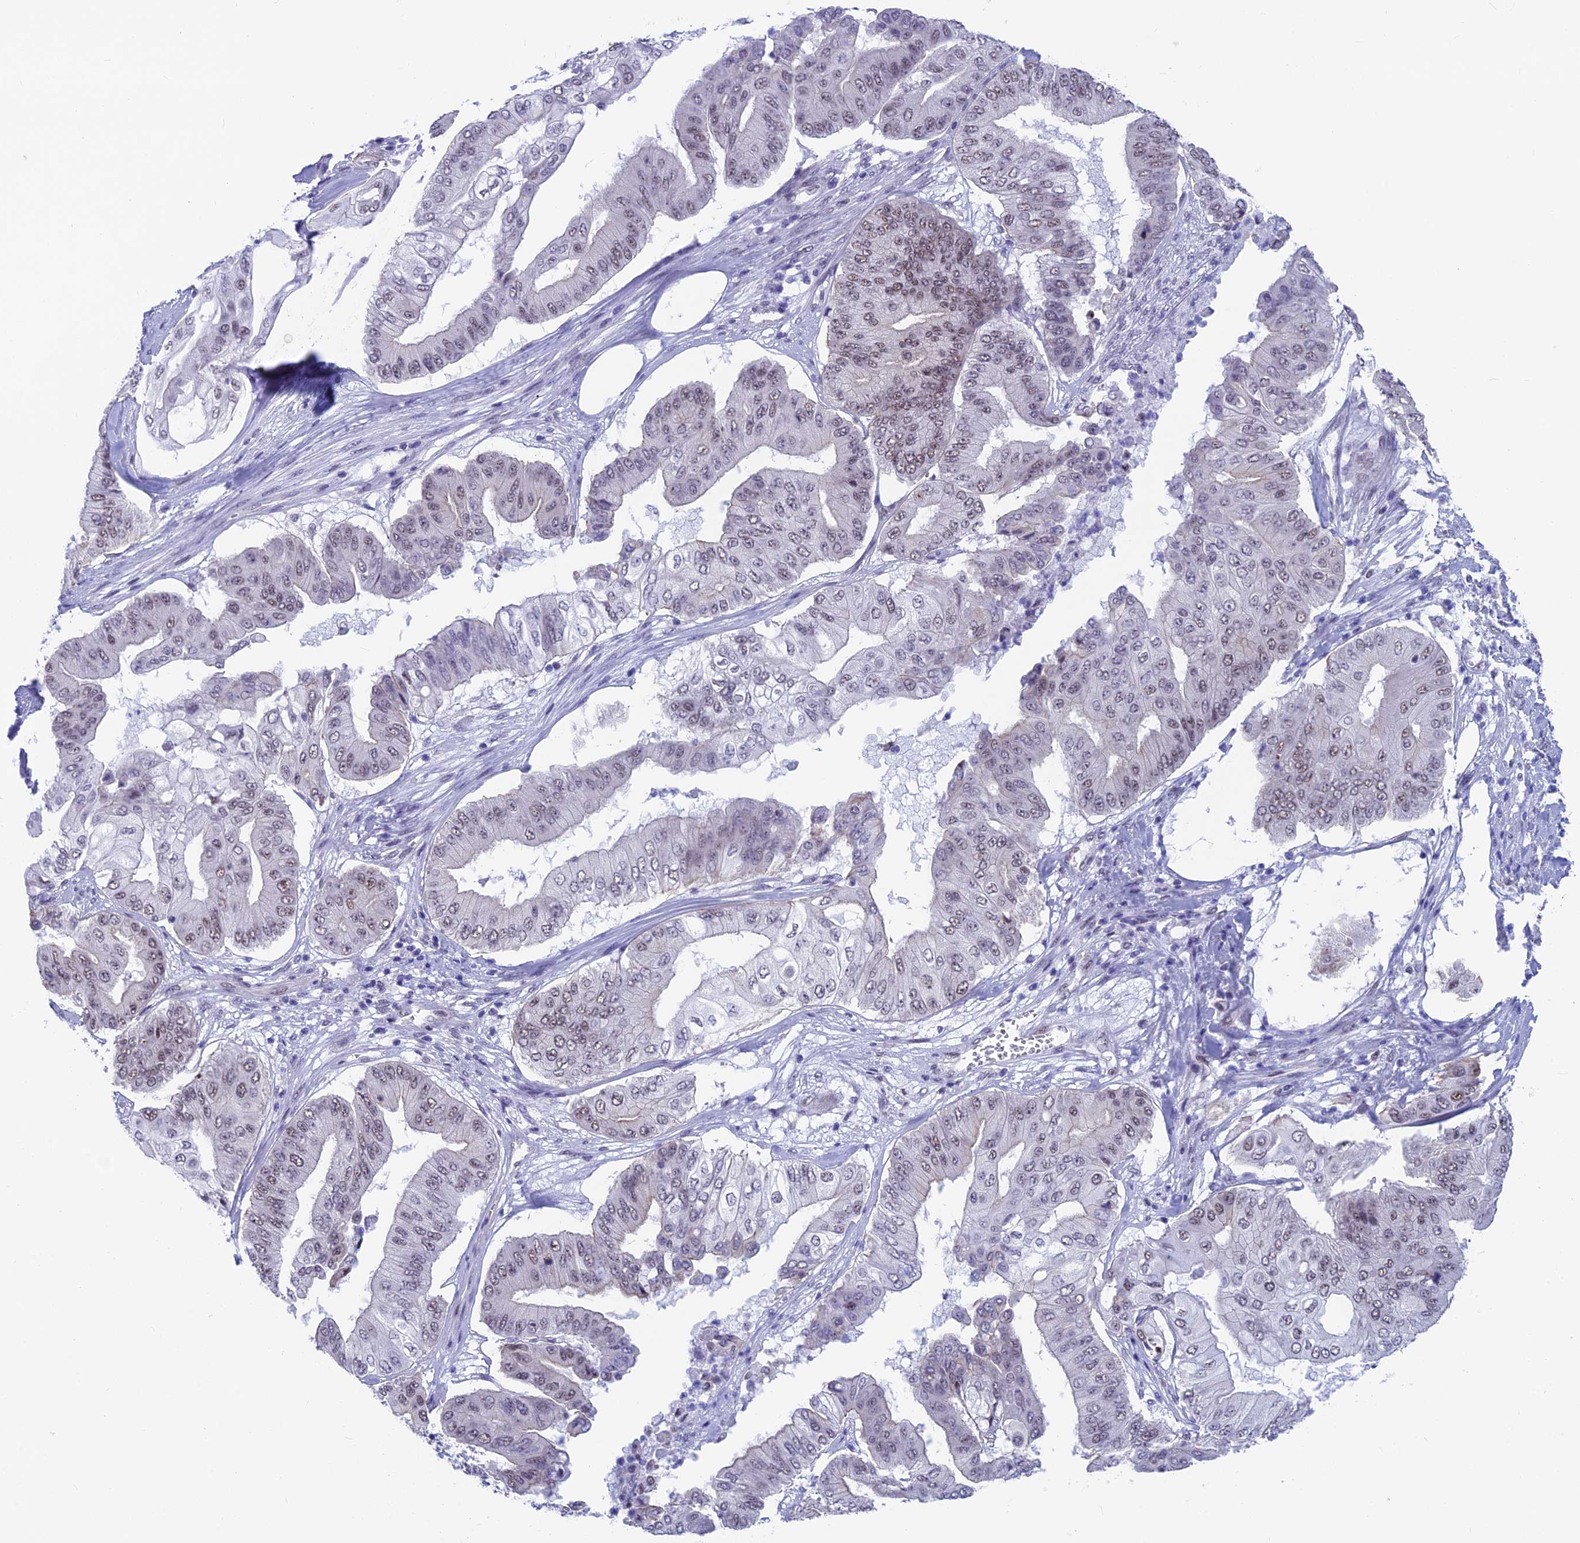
{"staining": {"intensity": "moderate", "quantity": "25%-75%", "location": "nuclear"}, "tissue": "pancreatic cancer", "cell_type": "Tumor cells", "image_type": "cancer", "snomed": [{"axis": "morphology", "description": "Adenocarcinoma, NOS"}, {"axis": "topography", "description": "Pancreas"}], "caption": "The immunohistochemical stain shows moderate nuclear positivity in tumor cells of pancreatic cancer tissue.", "gene": "SRSF5", "patient": {"sex": "female", "age": 77}}